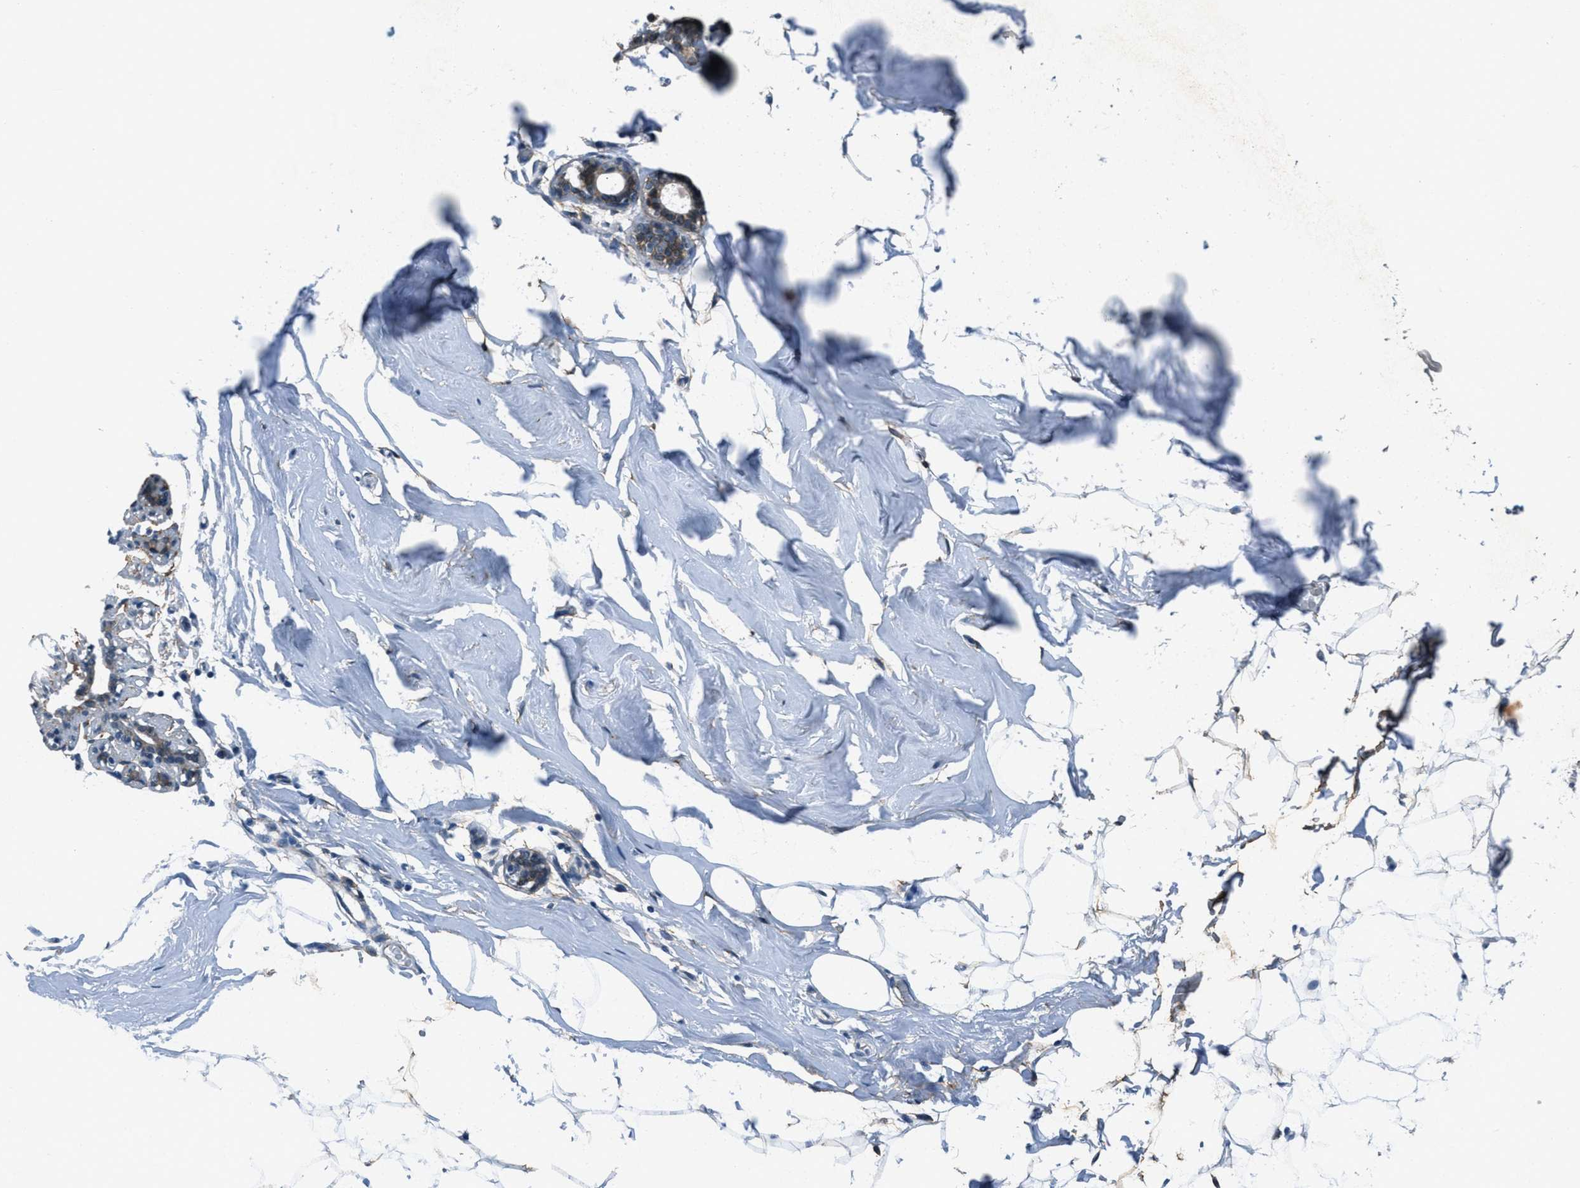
{"staining": {"intensity": "moderate", "quantity": ">75%", "location": "cytoplasmic/membranous"}, "tissue": "adipose tissue", "cell_type": "Adipocytes", "image_type": "normal", "snomed": [{"axis": "morphology", "description": "Normal tissue, NOS"}, {"axis": "topography", "description": "Breast"}, {"axis": "topography", "description": "Soft tissue"}], "caption": "Protein staining exhibits moderate cytoplasmic/membranous expression in about >75% of adipocytes in normal adipose tissue.", "gene": "FBN1", "patient": {"sex": "female", "age": 75}}